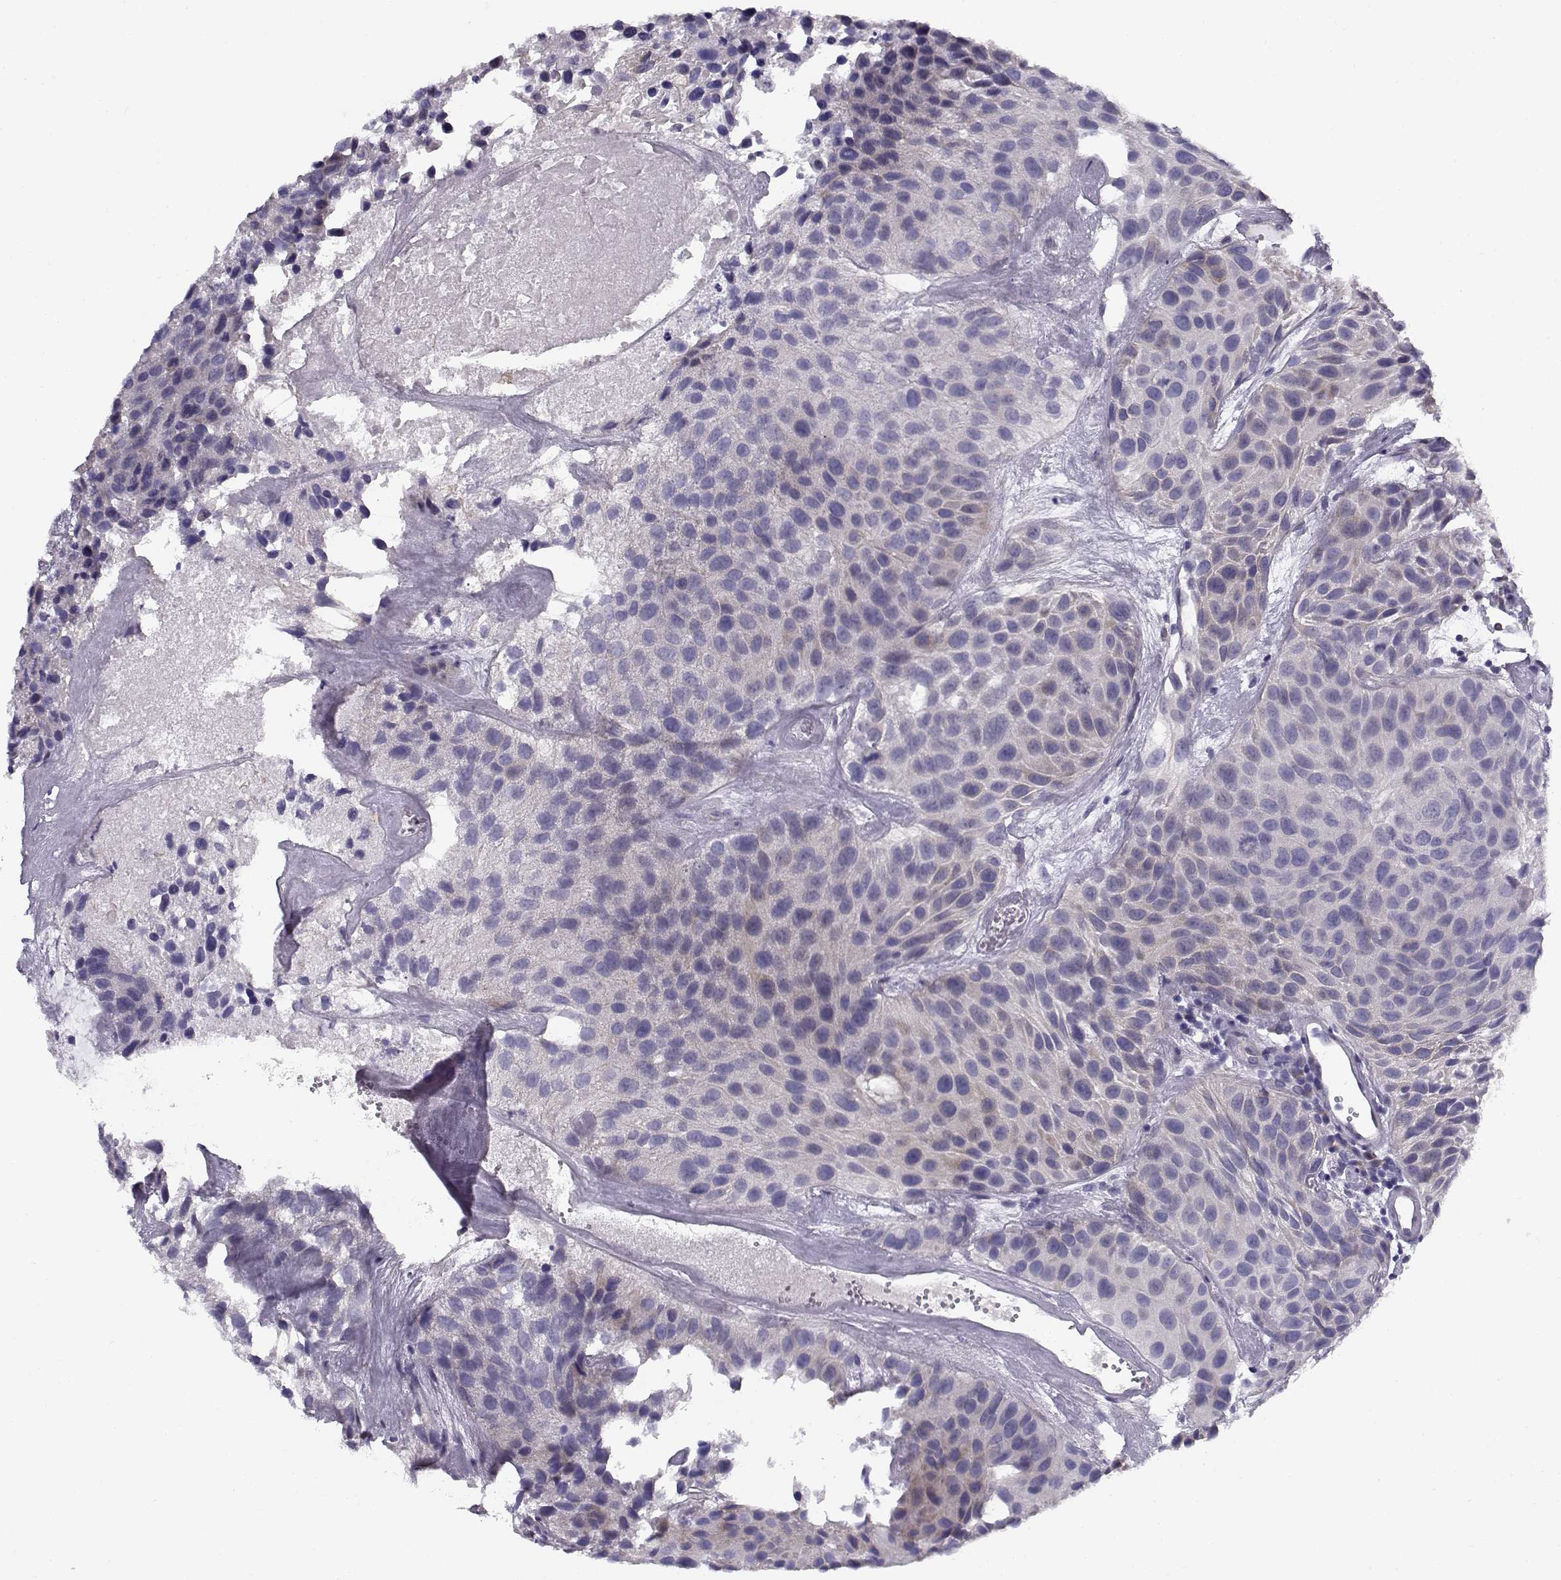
{"staining": {"intensity": "negative", "quantity": "none", "location": "none"}, "tissue": "urothelial cancer", "cell_type": "Tumor cells", "image_type": "cancer", "snomed": [{"axis": "morphology", "description": "Urothelial carcinoma, Low grade"}, {"axis": "topography", "description": "Urinary bladder"}], "caption": "The histopathology image demonstrates no significant positivity in tumor cells of urothelial cancer.", "gene": "CREB3L3", "patient": {"sex": "female", "age": 87}}